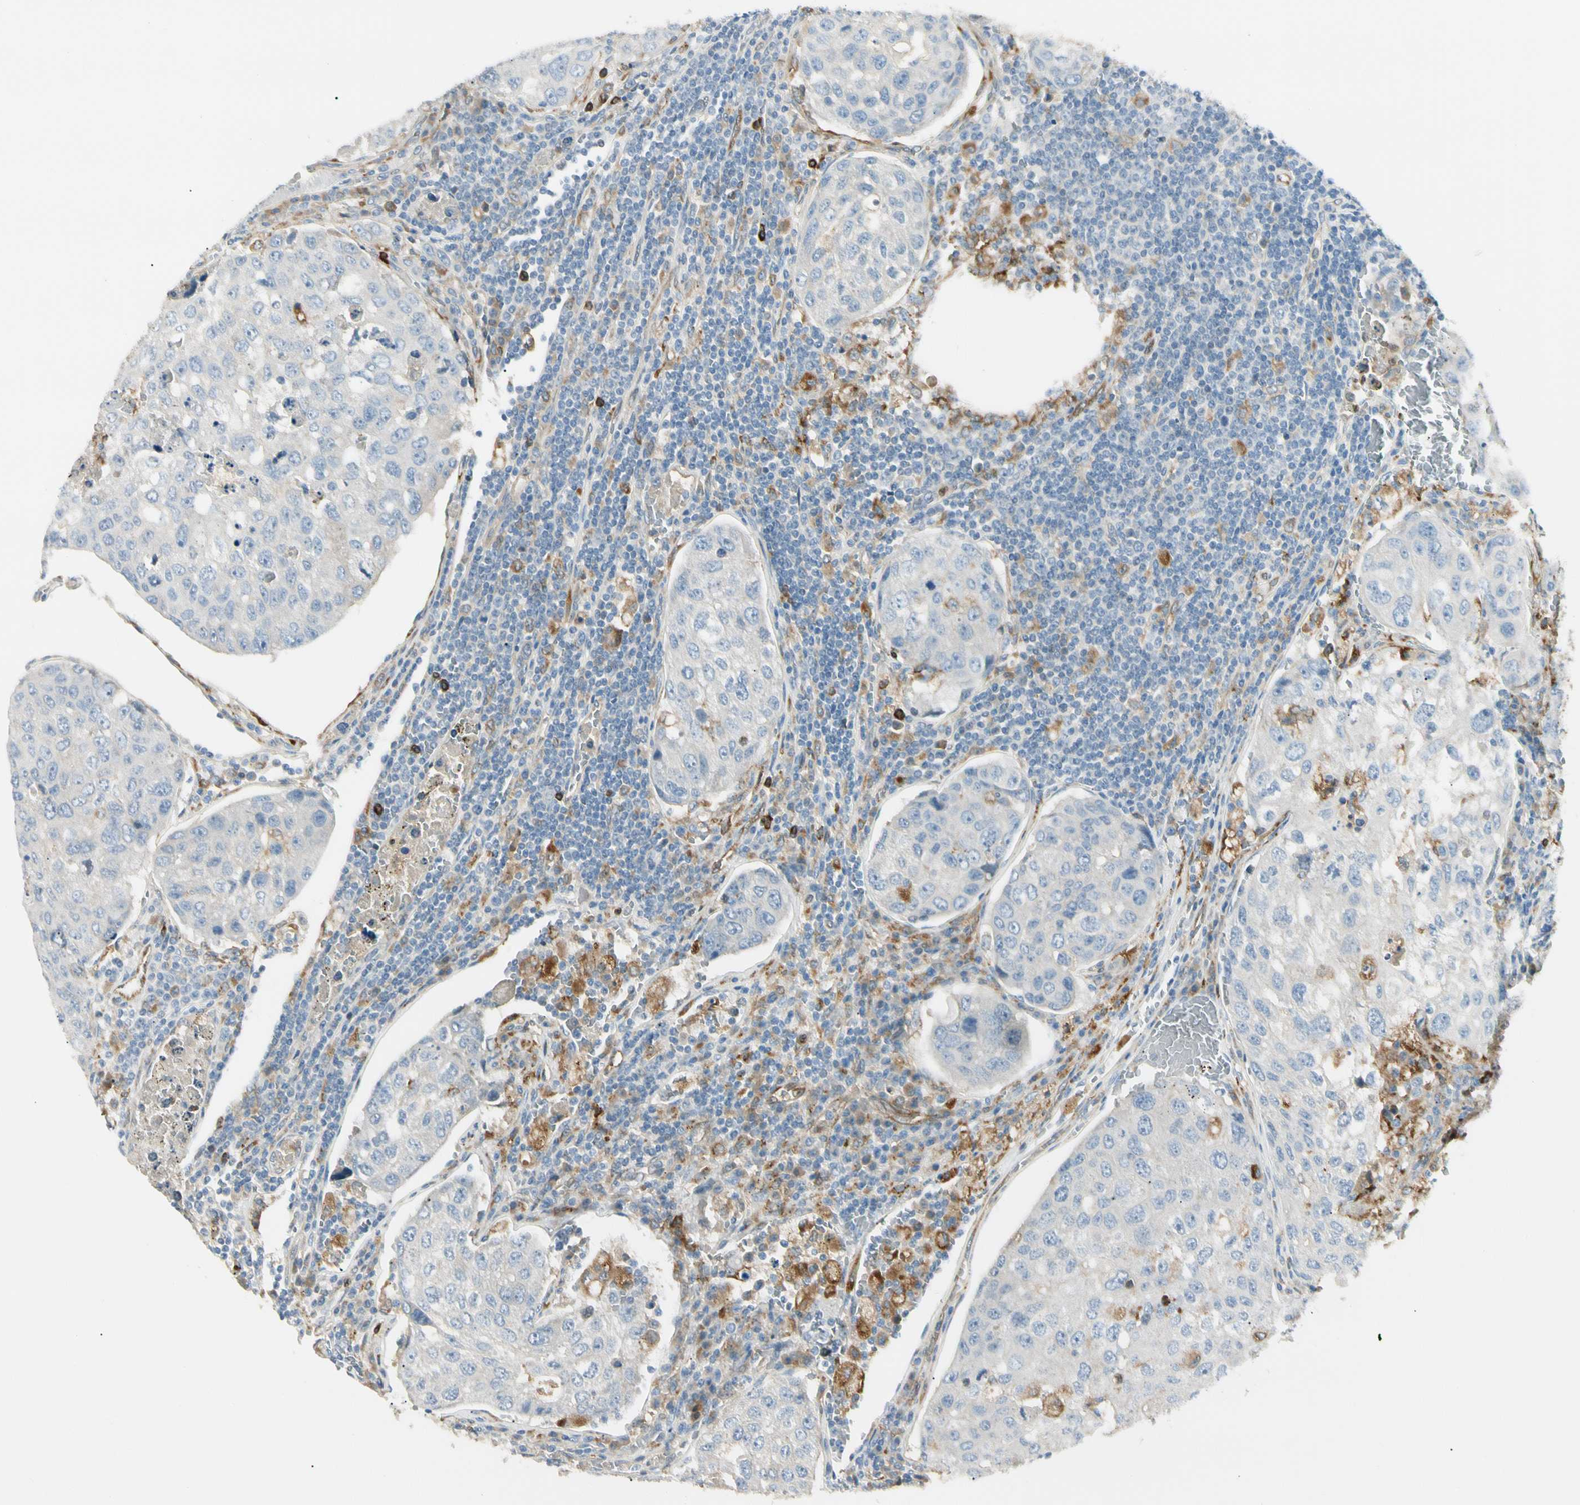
{"staining": {"intensity": "negative", "quantity": "none", "location": "none"}, "tissue": "urothelial cancer", "cell_type": "Tumor cells", "image_type": "cancer", "snomed": [{"axis": "morphology", "description": "Urothelial carcinoma, High grade"}, {"axis": "topography", "description": "Lymph node"}, {"axis": "topography", "description": "Urinary bladder"}], "caption": "High-grade urothelial carcinoma was stained to show a protein in brown. There is no significant positivity in tumor cells.", "gene": "LPCAT2", "patient": {"sex": "male", "age": 51}}